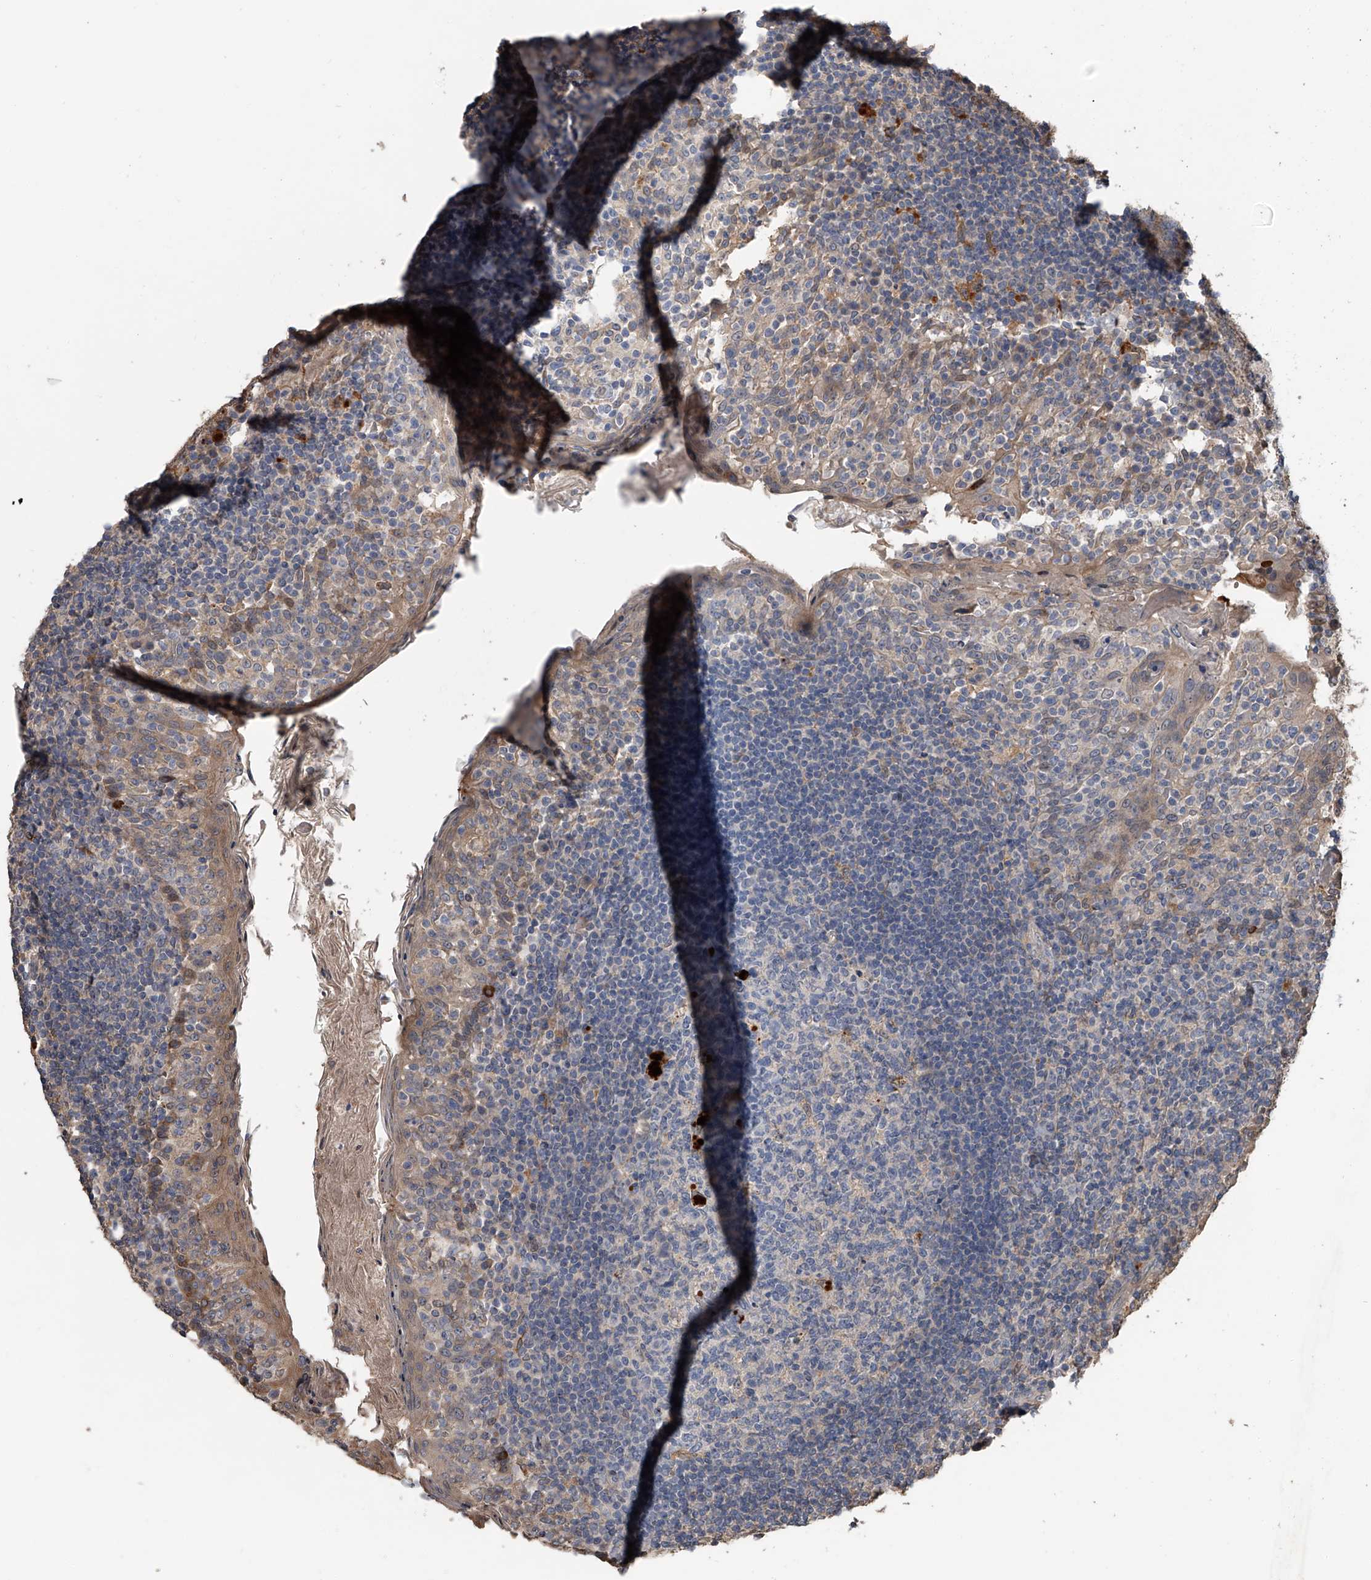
{"staining": {"intensity": "negative", "quantity": "none", "location": "none"}, "tissue": "tonsil", "cell_type": "Germinal center cells", "image_type": "normal", "snomed": [{"axis": "morphology", "description": "Normal tissue, NOS"}, {"axis": "topography", "description": "Tonsil"}], "caption": "The IHC micrograph has no significant expression in germinal center cells of tonsil. Nuclei are stained in blue.", "gene": "DOCK9", "patient": {"sex": "female", "age": 19}}